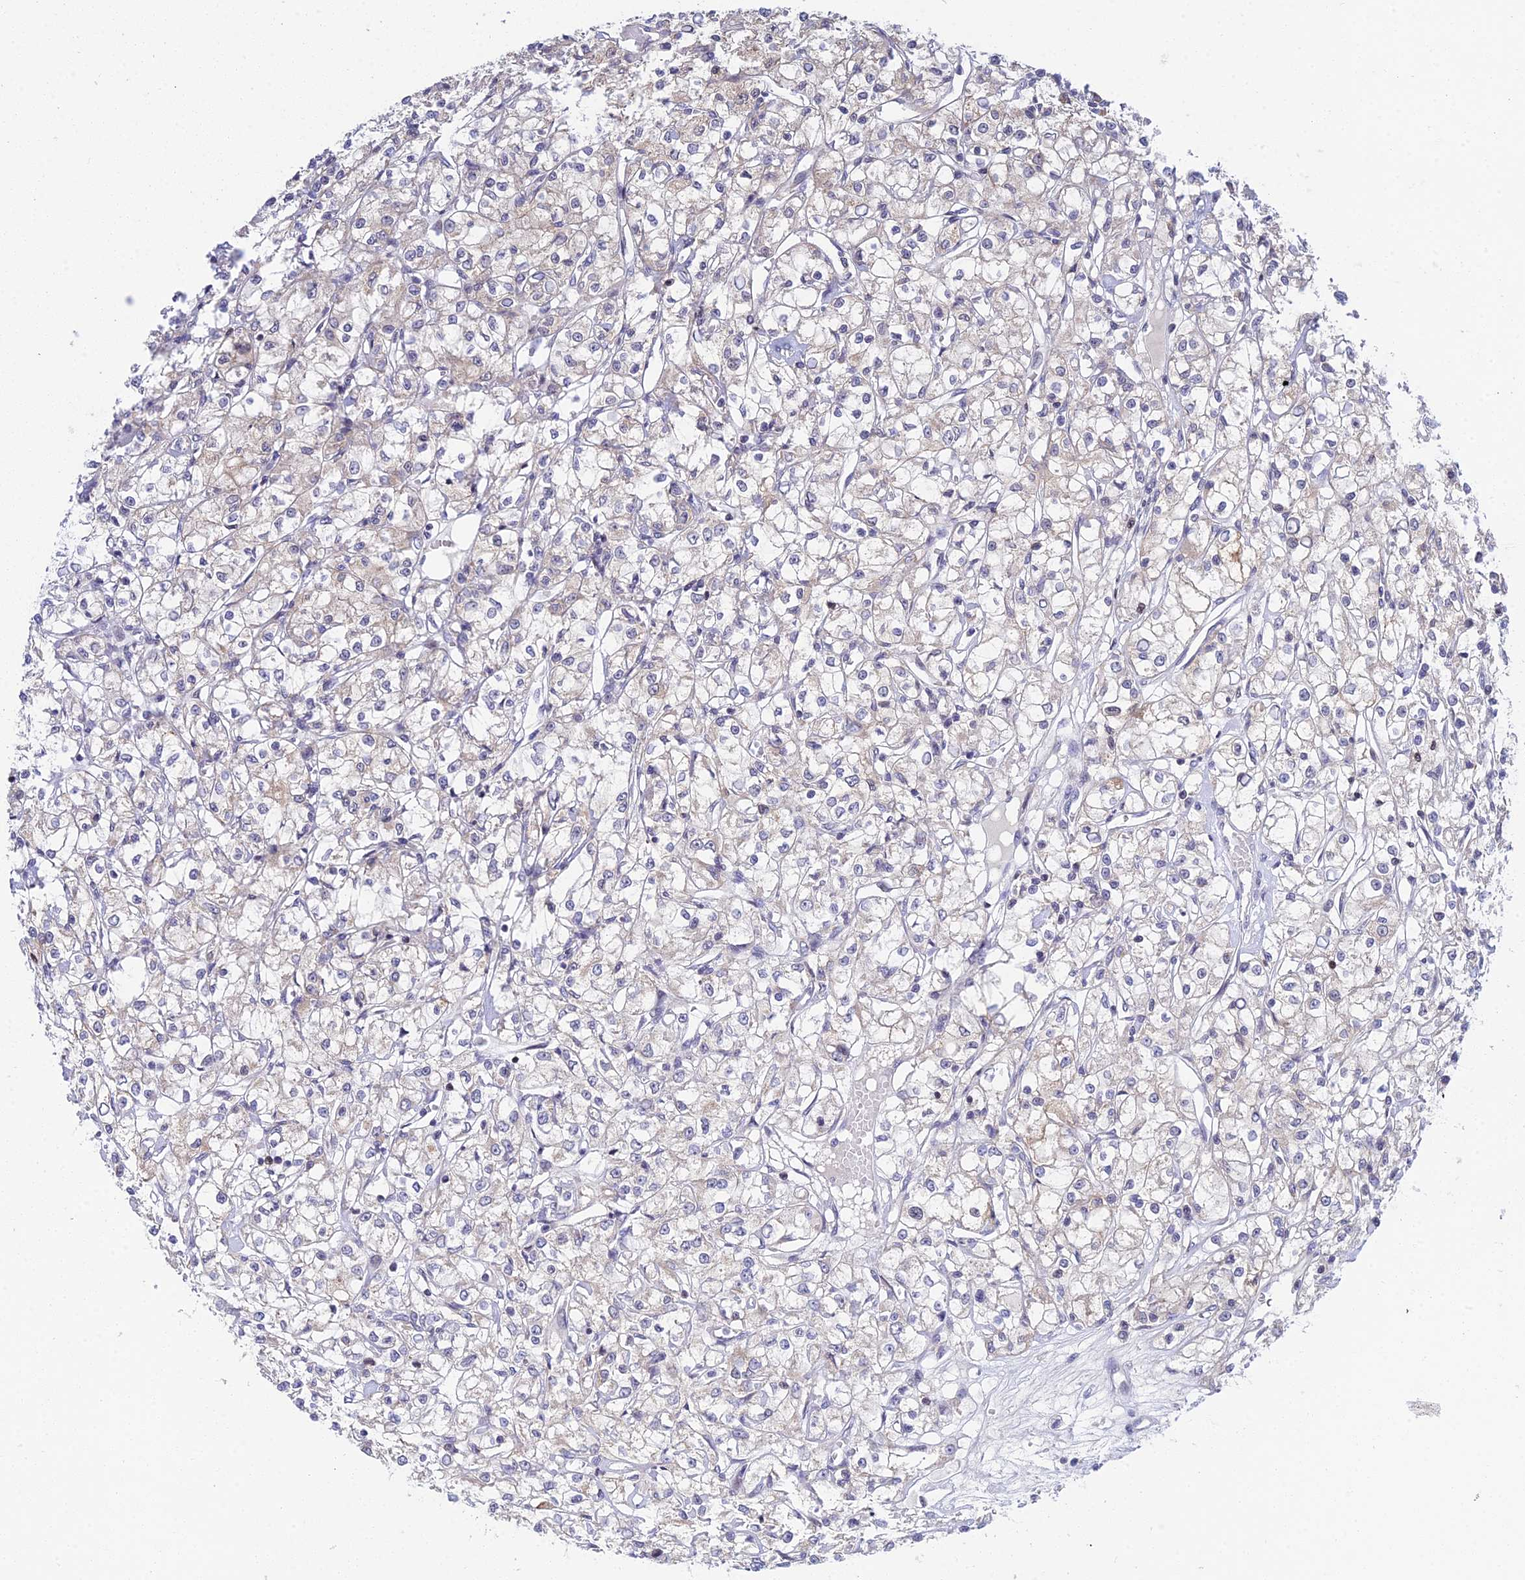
{"staining": {"intensity": "negative", "quantity": "none", "location": "none"}, "tissue": "renal cancer", "cell_type": "Tumor cells", "image_type": "cancer", "snomed": [{"axis": "morphology", "description": "Adenocarcinoma, NOS"}, {"axis": "topography", "description": "Kidney"}], "caption": "The micrograph exhibits no staining of tumor cells in renal cancer (adenocarcinoma). (Brightfield microscopy of DAB immunohistochemistry at high magnification).", "gene": "ELOA2", "patient": {"sex": "female", "age": 59}}